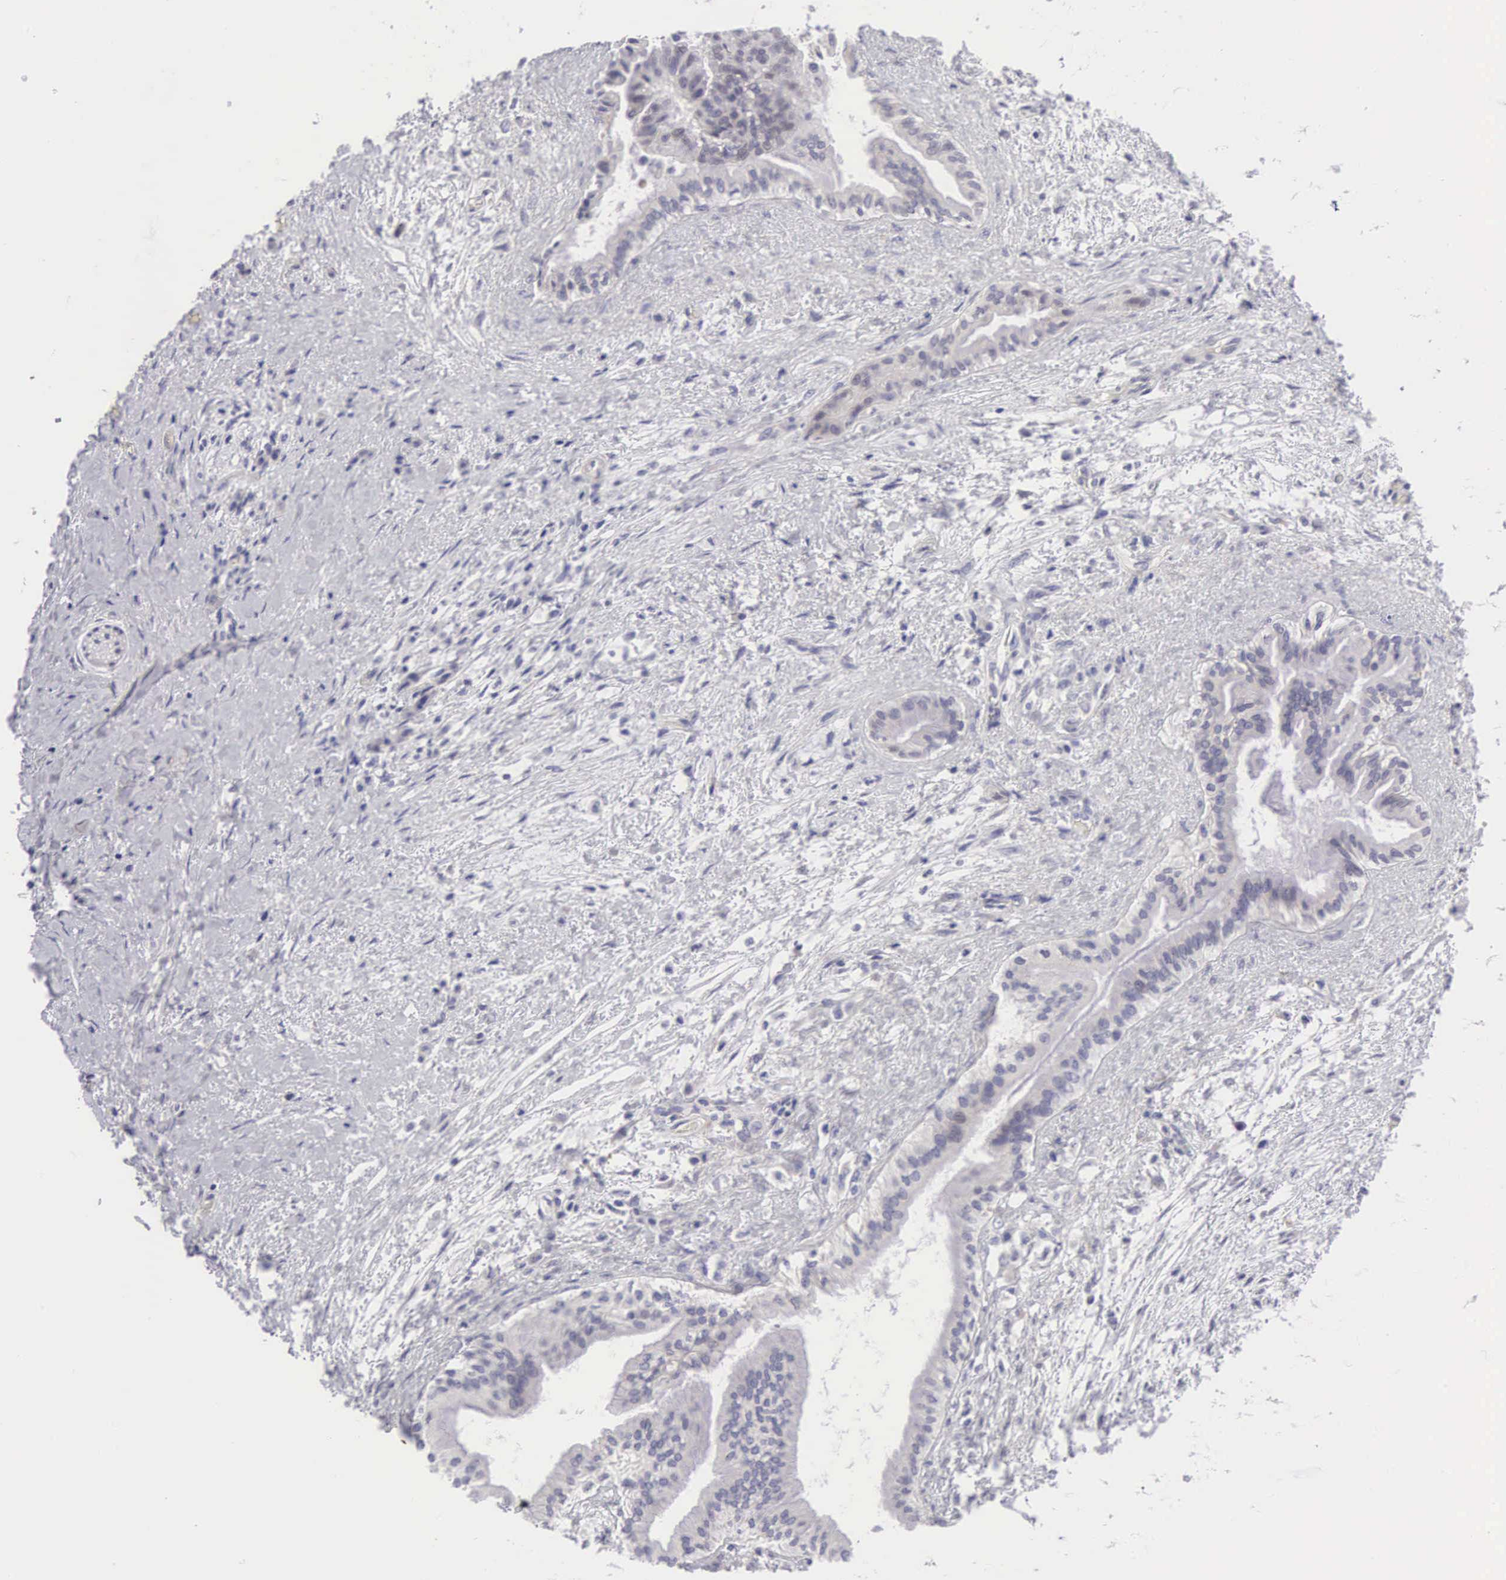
{"staining": {"intensity": "negative", "quantity": "none", "location": "none"}, "tissue": "pancreatic cancer", "cell_type": "Tumor cells", "image_type": "cancer", "snomed": [{"axis": "morphology", "description": "Adenocarcinoma, NOS"}, {"axis": "topography", "description": "Pancreas"}], "caption": "A high-resolution histopathology image shows immunohistochemistry (IHC) staining of pancreatic cancer, which demonstrates no significant expression in tumor cells. Brightfield microscopy of IHC stained with DAB (brown) and hematoxylin (blue), captured at high magnification.", "gene": "SOX11", "patient": {"sex": "female", "age": 64}}